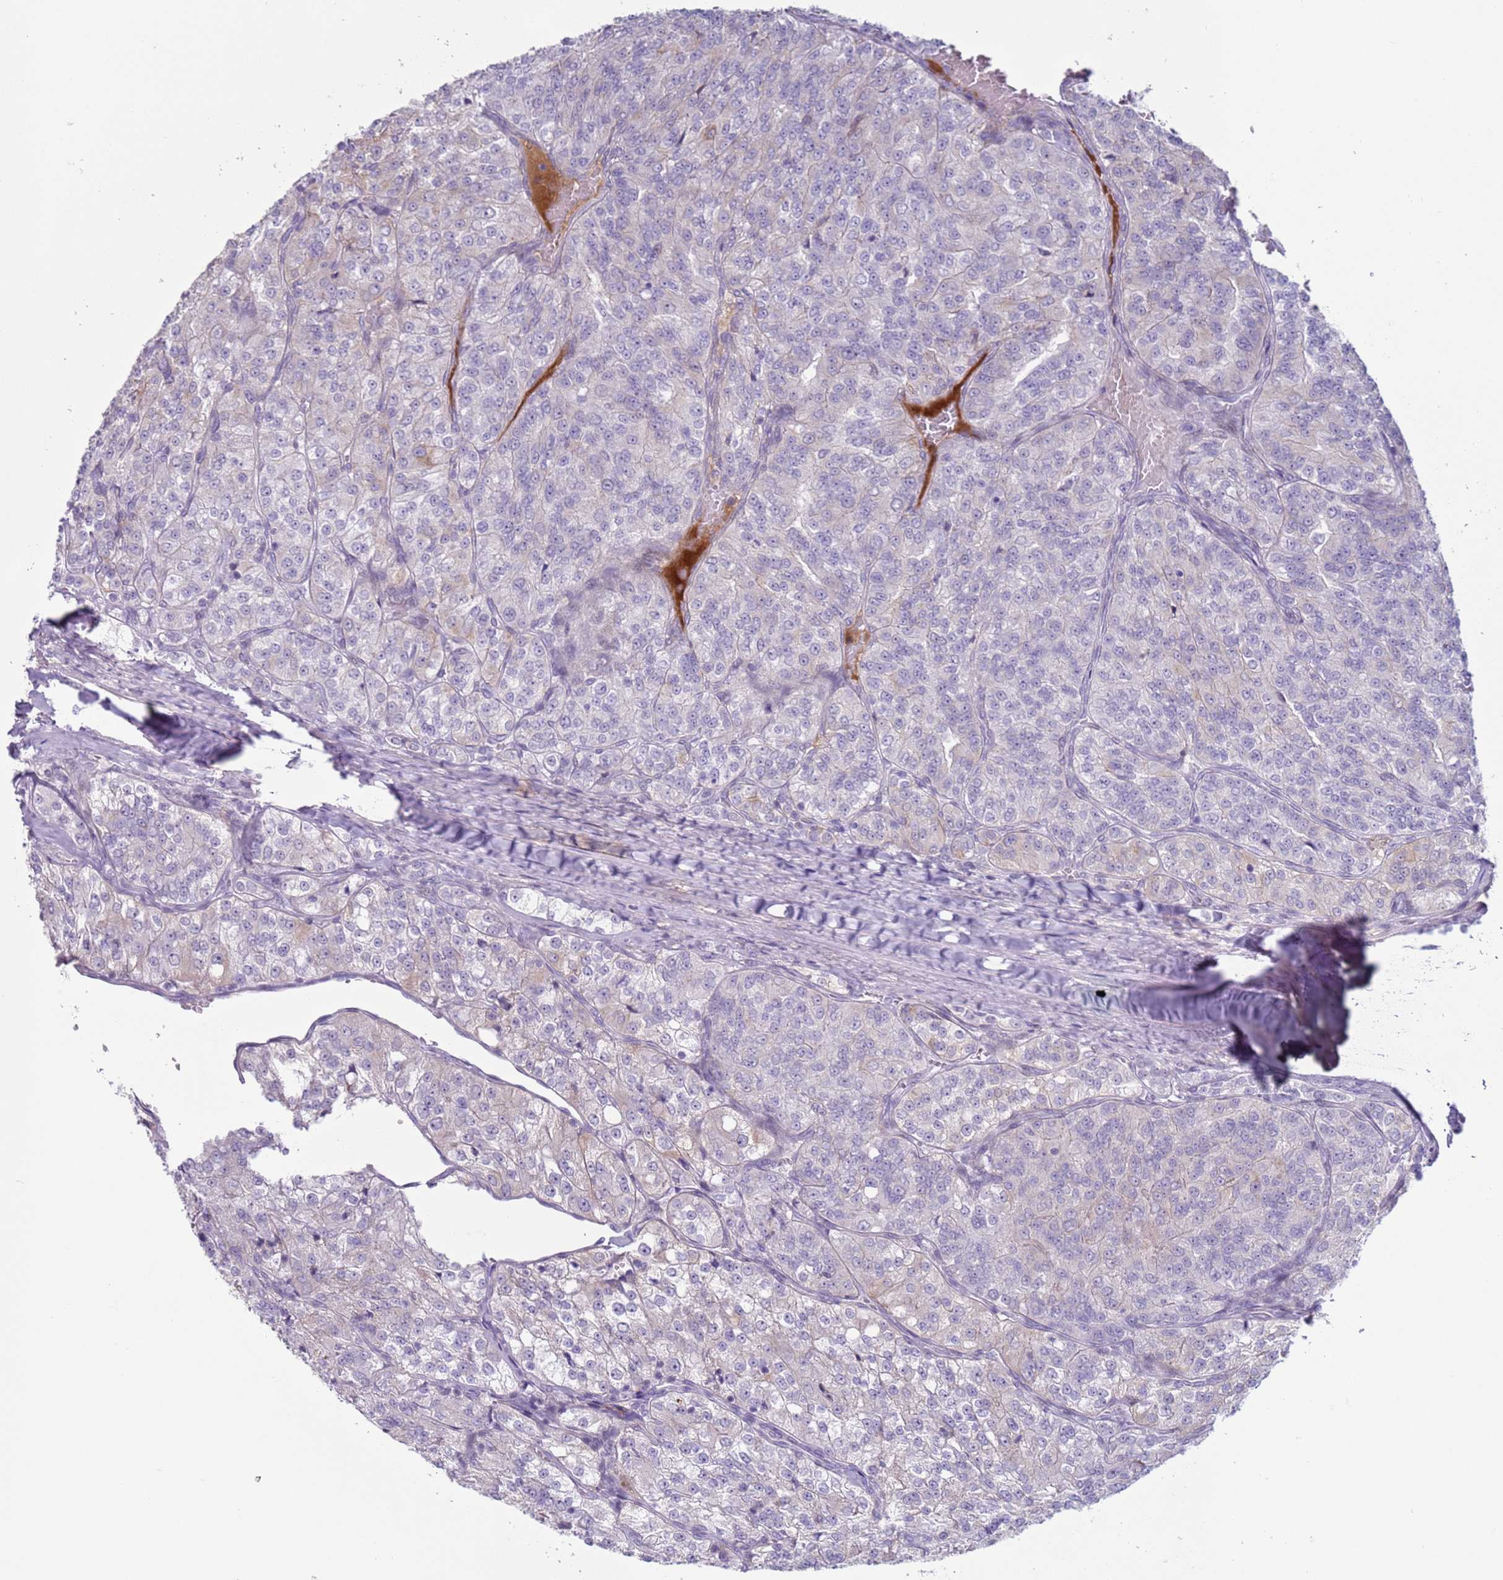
{"staining": {"intensity": "negative", "quantity": "none", "location": "none"}, "tissue": "renal cancer", "cell_type": "Tumor cells", "image_type": "cancer", "snomed": [{"axis": "morphology", "description": "Adenocarcinoma, NOS"}, {"axis": "topography", "description": "Kidney"}], "caption": "Renal cancer was stained to show a protein in brown. There is no significant staining in tumor cells.", "gene": "NPAP1", "patient": {"sex": "female", "age": 63}}